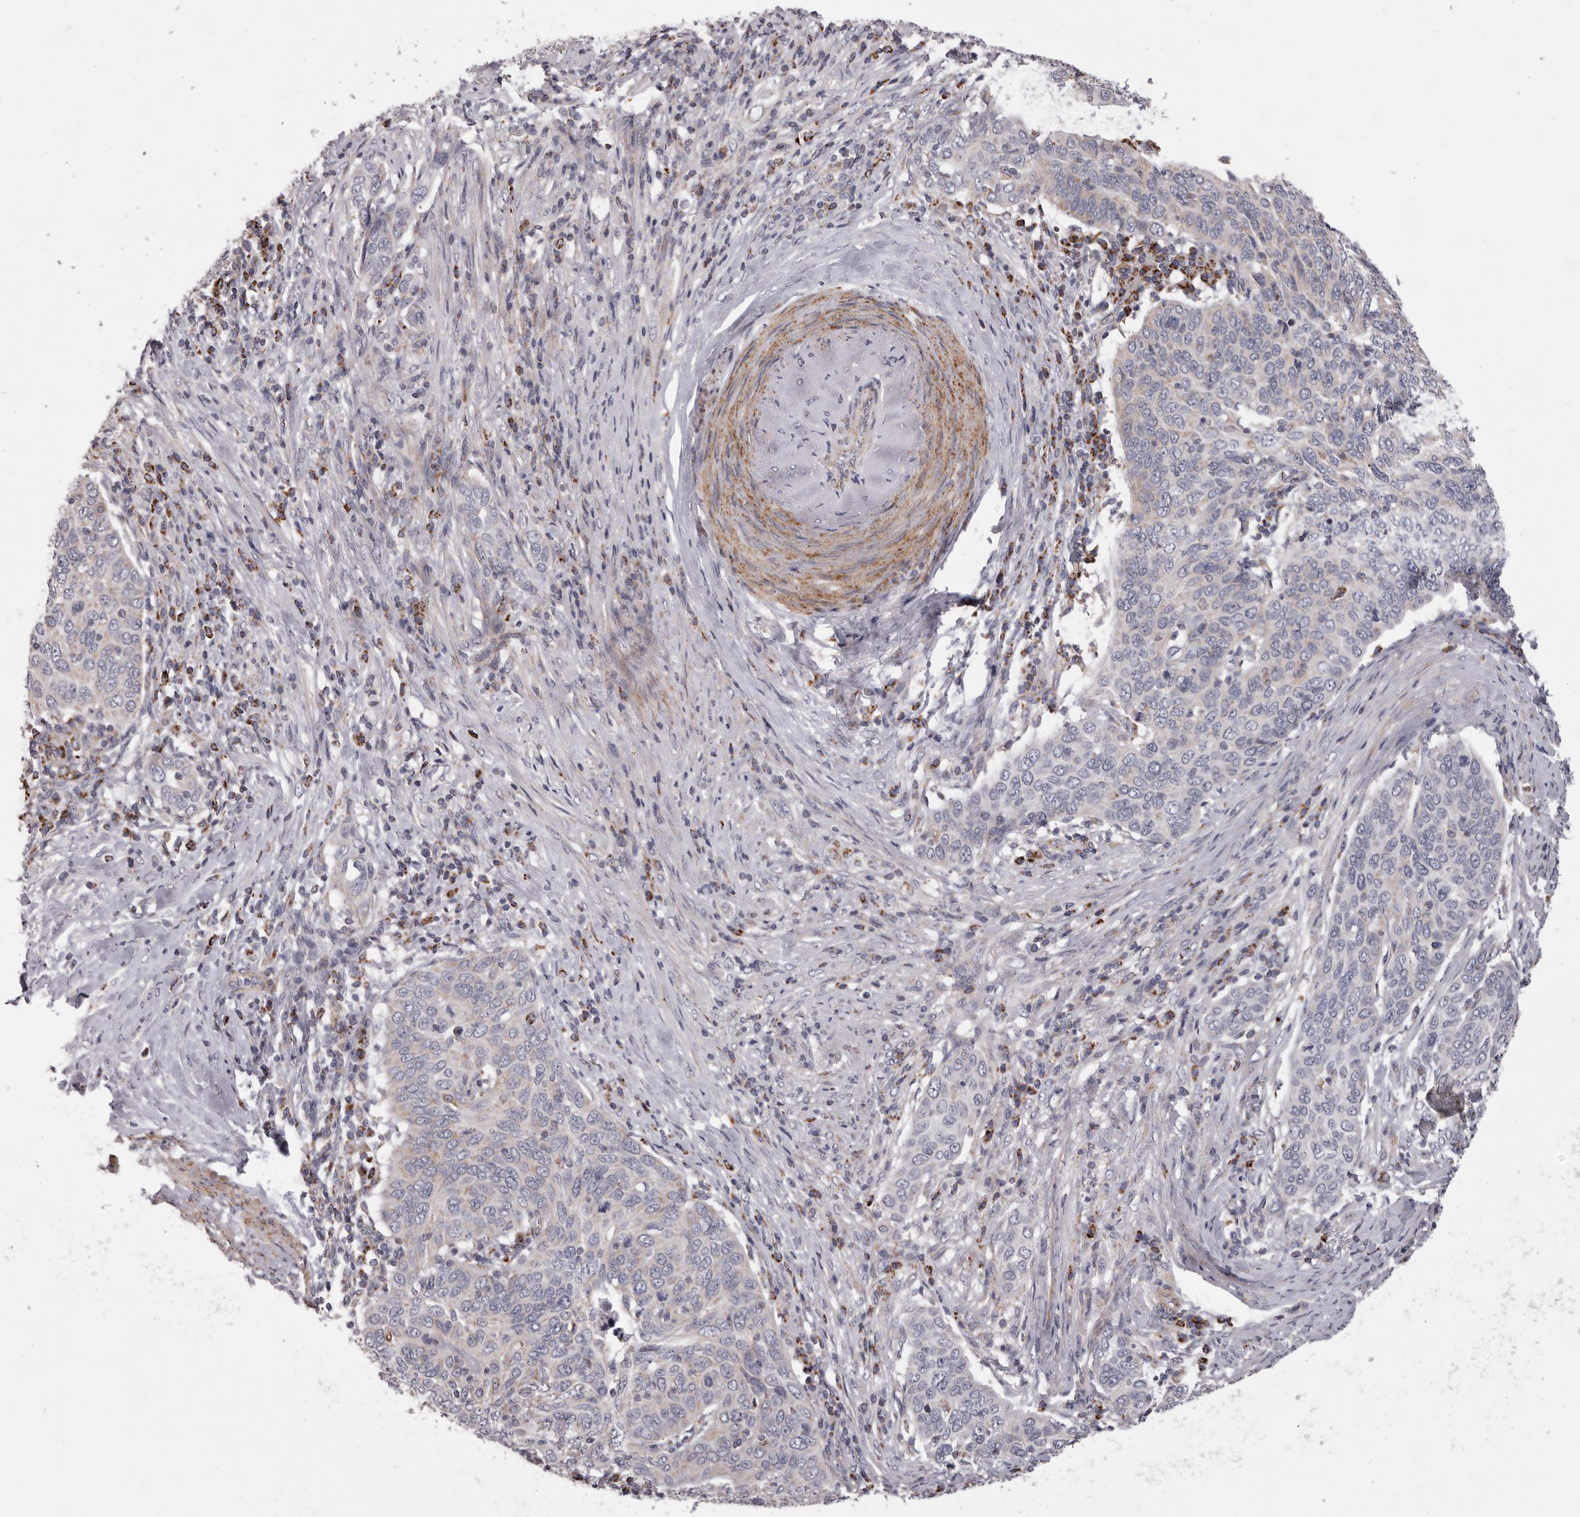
{"staining": {"intensity": "negative", "quantity": "none", "location": "none"}, "tissue": "cervical cancer", "cell_type": "Tumor cells", "image_type": "cancer", "snomed": [{"axis": "morphology", "description": "Squamous cell carcinoma, NOS"}, {"axis": "topography", "description": "Cervix"}], "caption": "IHC photomicrograph of cervical cancer stained for a protein (brown), which shows no expression in tumor cells.", "gene": "PRMT2", "patient": {"sex": "female", "age": 60}}